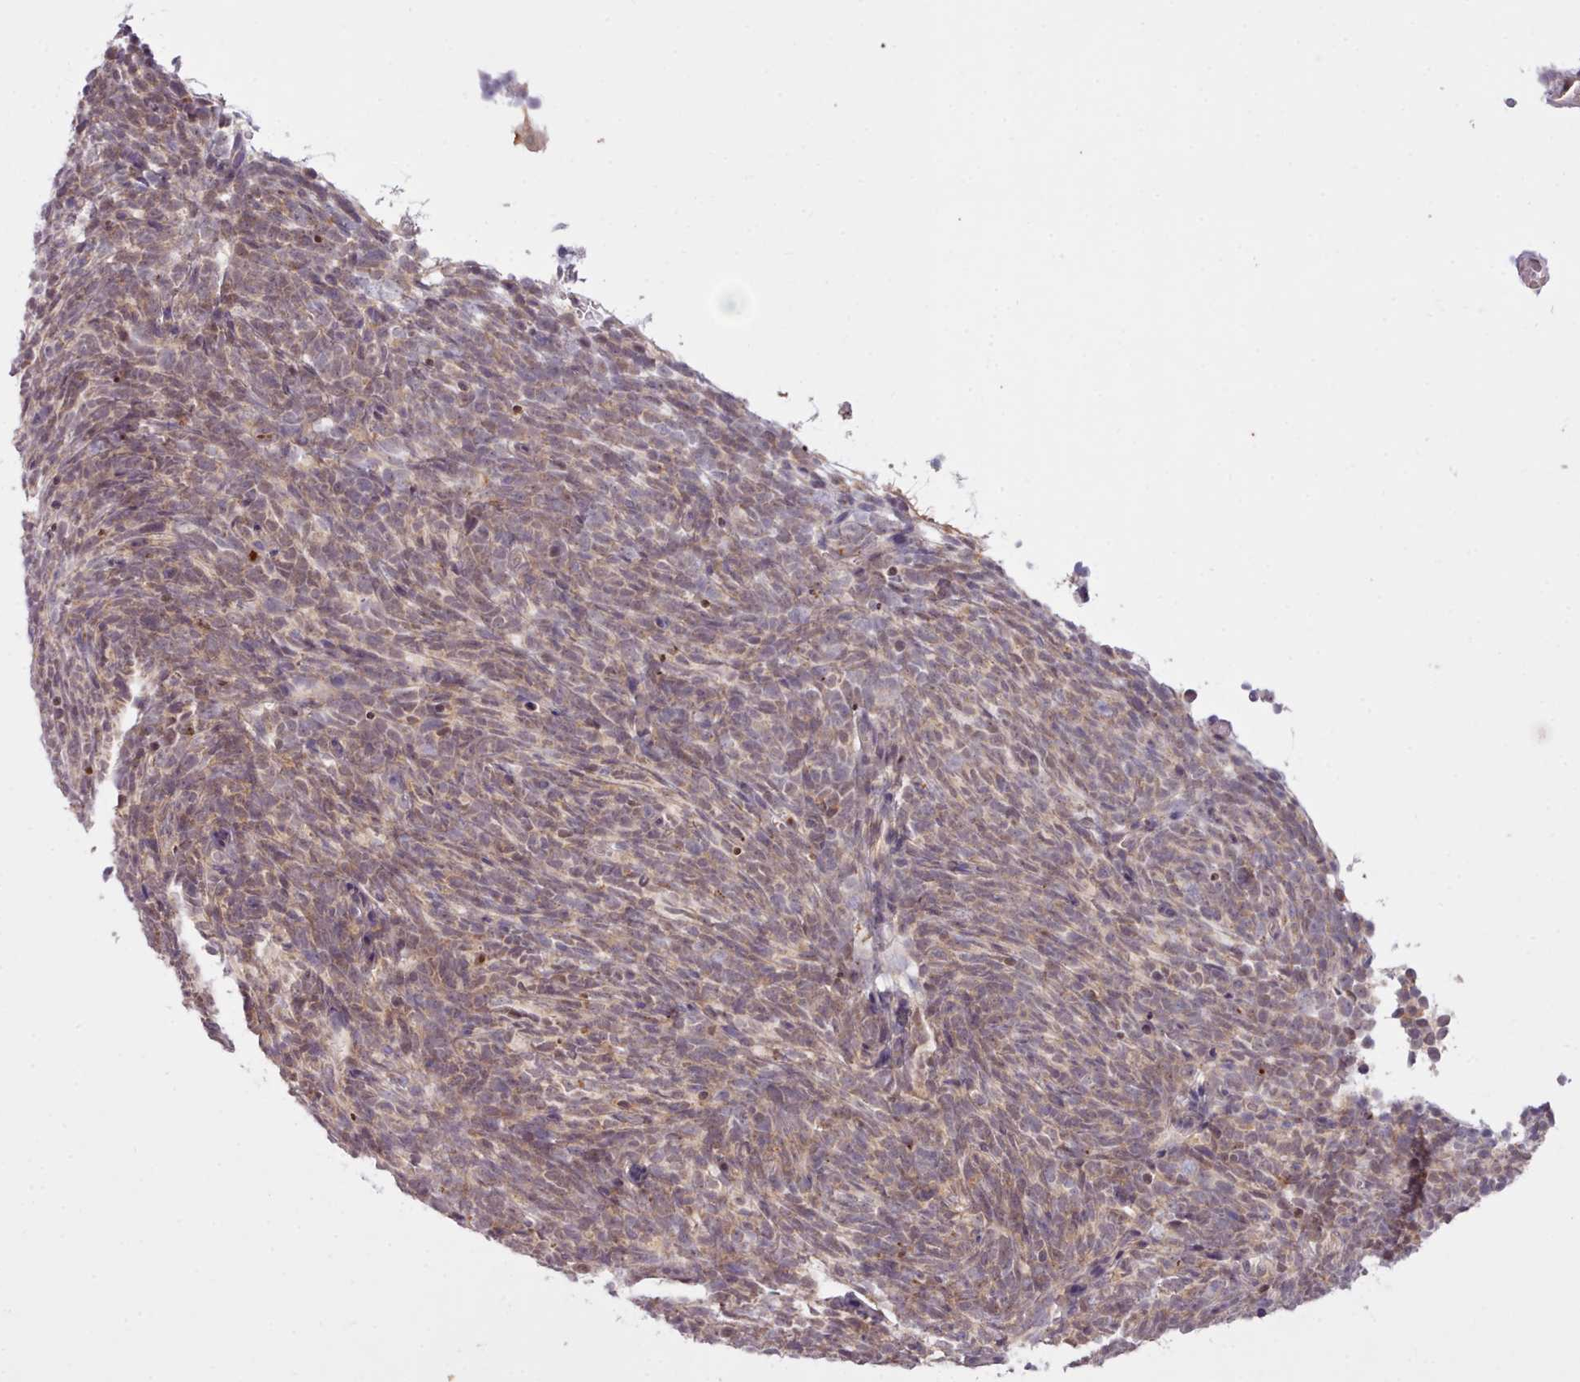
{"staining": {"intensity": "weak", "quantity": ">75%", "location": "cytoplasmic/membranous"}, "tissue": "glioma", "cell_type": "Tumor cells", "image_type": "cancer", "snomed": [{"axis": "morphology", "description": "Glioma, malignant, Low grade"}, {"axis": "topography", "description": "Brain"}], "caption": "Protein staining of malignant low-grade glioma tissue exhibits weak cytoplasmic/membranous expression in about >75% of tumor cells. (DAB IHC with brightfield microscopy, high magnification).", "gene": "ARL17A", "patient": {"sex": "female", "age": 1}}